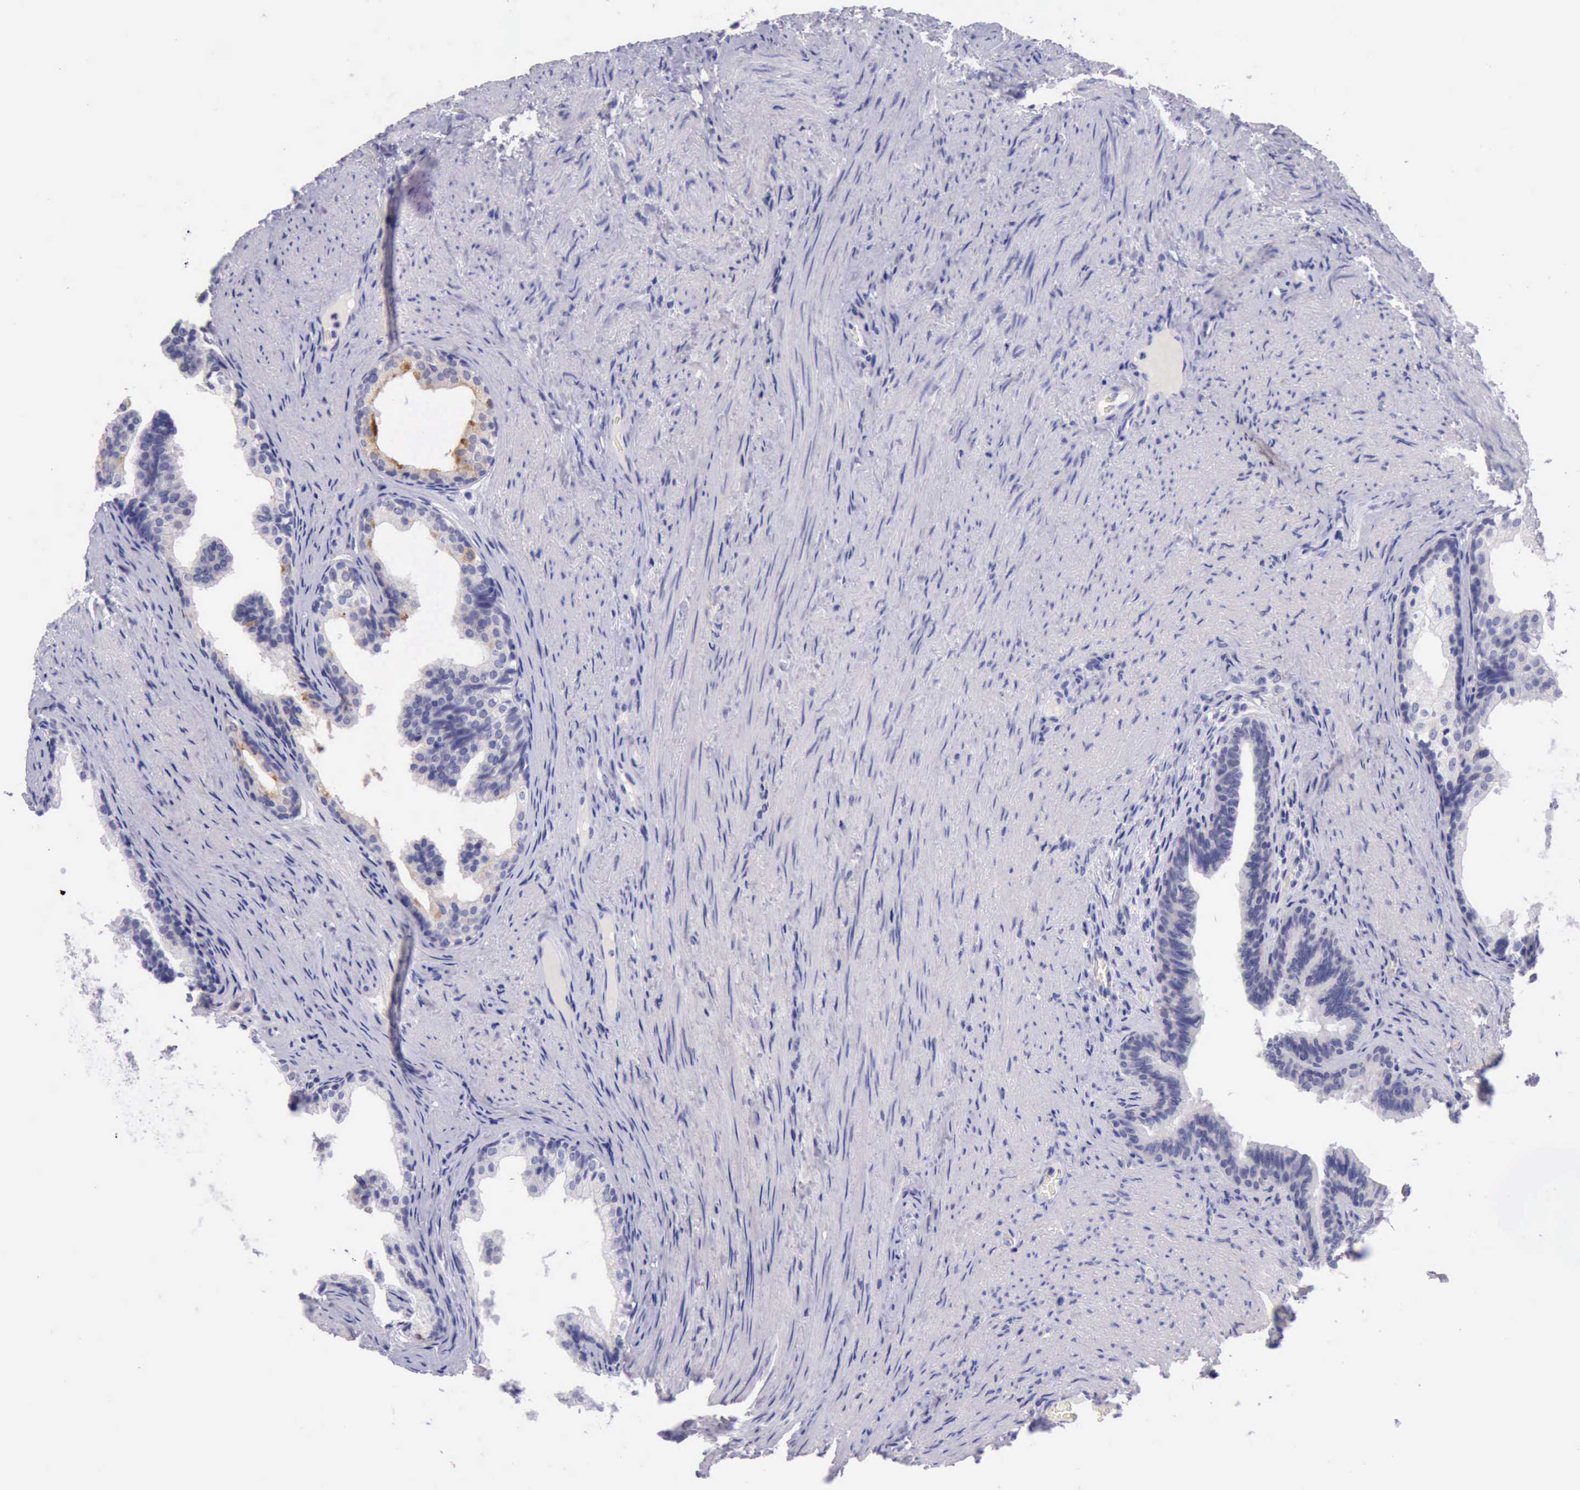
{"staining": {"intensity": "negative", "quantity": "none", "location": "none"}, "tissue": "prostate cancer", "cell_type": "Tumor cells", "image_type": "cancer", "snomed": [{"axis": "morphology", "description": "Adenocarcinoma, Medium grade"}, {"axis": "topography", "description": "Prostate"}], "caption": "The immunohistochemistry (IHC) image has no significant staining in tumor cells of prostate cancer tissue.", "gene": "LRFN5", "patient": {"sex": "male", "age": 60}}